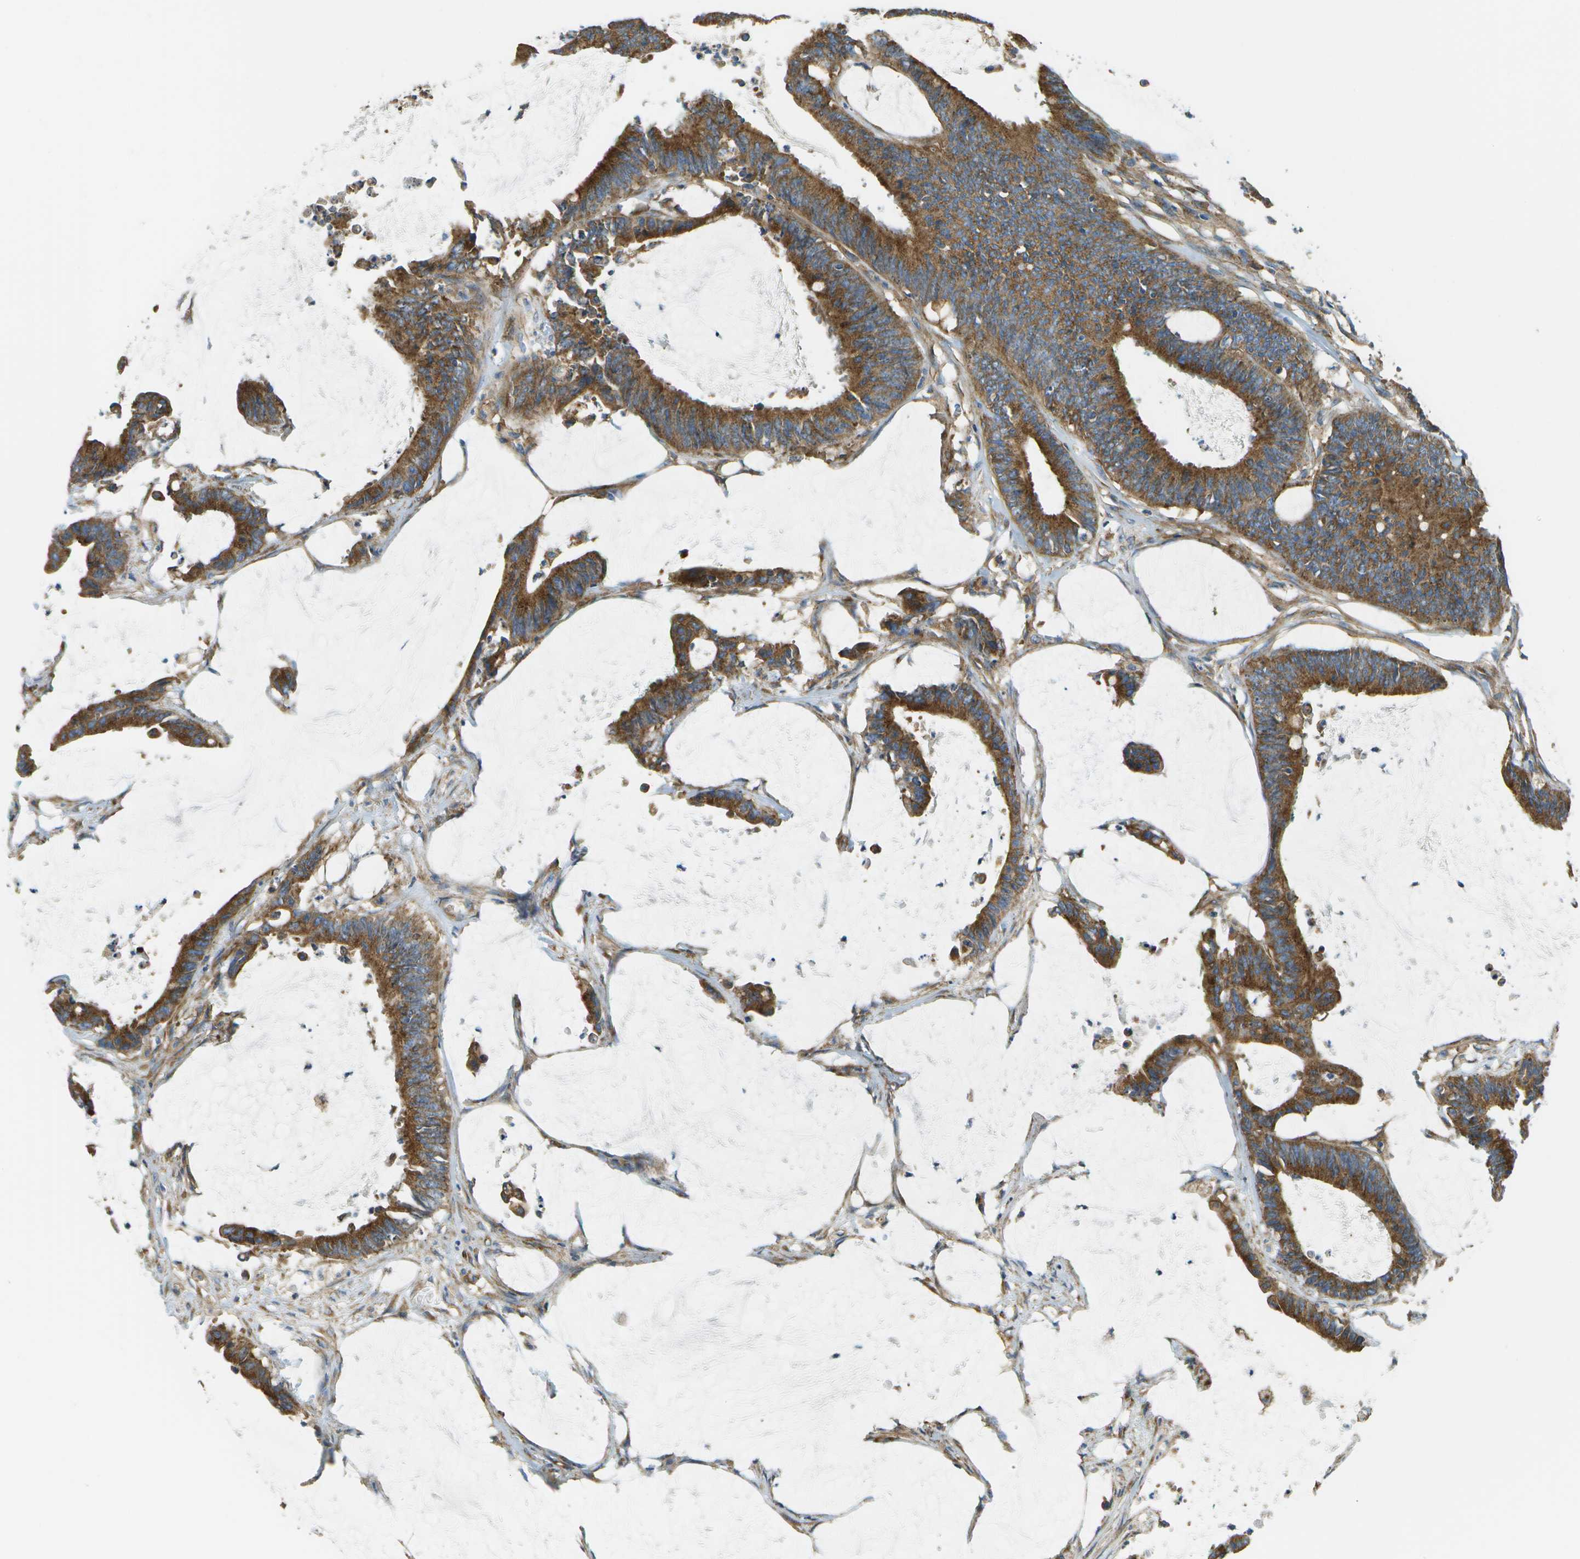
{"staining": {"intensity": "strong", "quantity": ">75%", "location": "cytoplasmic/membranous"}, "tissue": "colorectal cancer", "cell_type": "Tumor cells", "image_type": "cancer", "snomed": [{"axis": "morphology", "description": "Adenocarcinoma, NOS"}, {"axis": "topography", "description": "Rectum"}], "caption": "IHC image of colorectal adenocarcinoma stained for a protein (brown), which demonstrates high levels of strong cytoplasmic/membranous staining in about >75% of tumor cells.", "gene": "CLTC", "patient": {"sex": "female", "age": 66}}